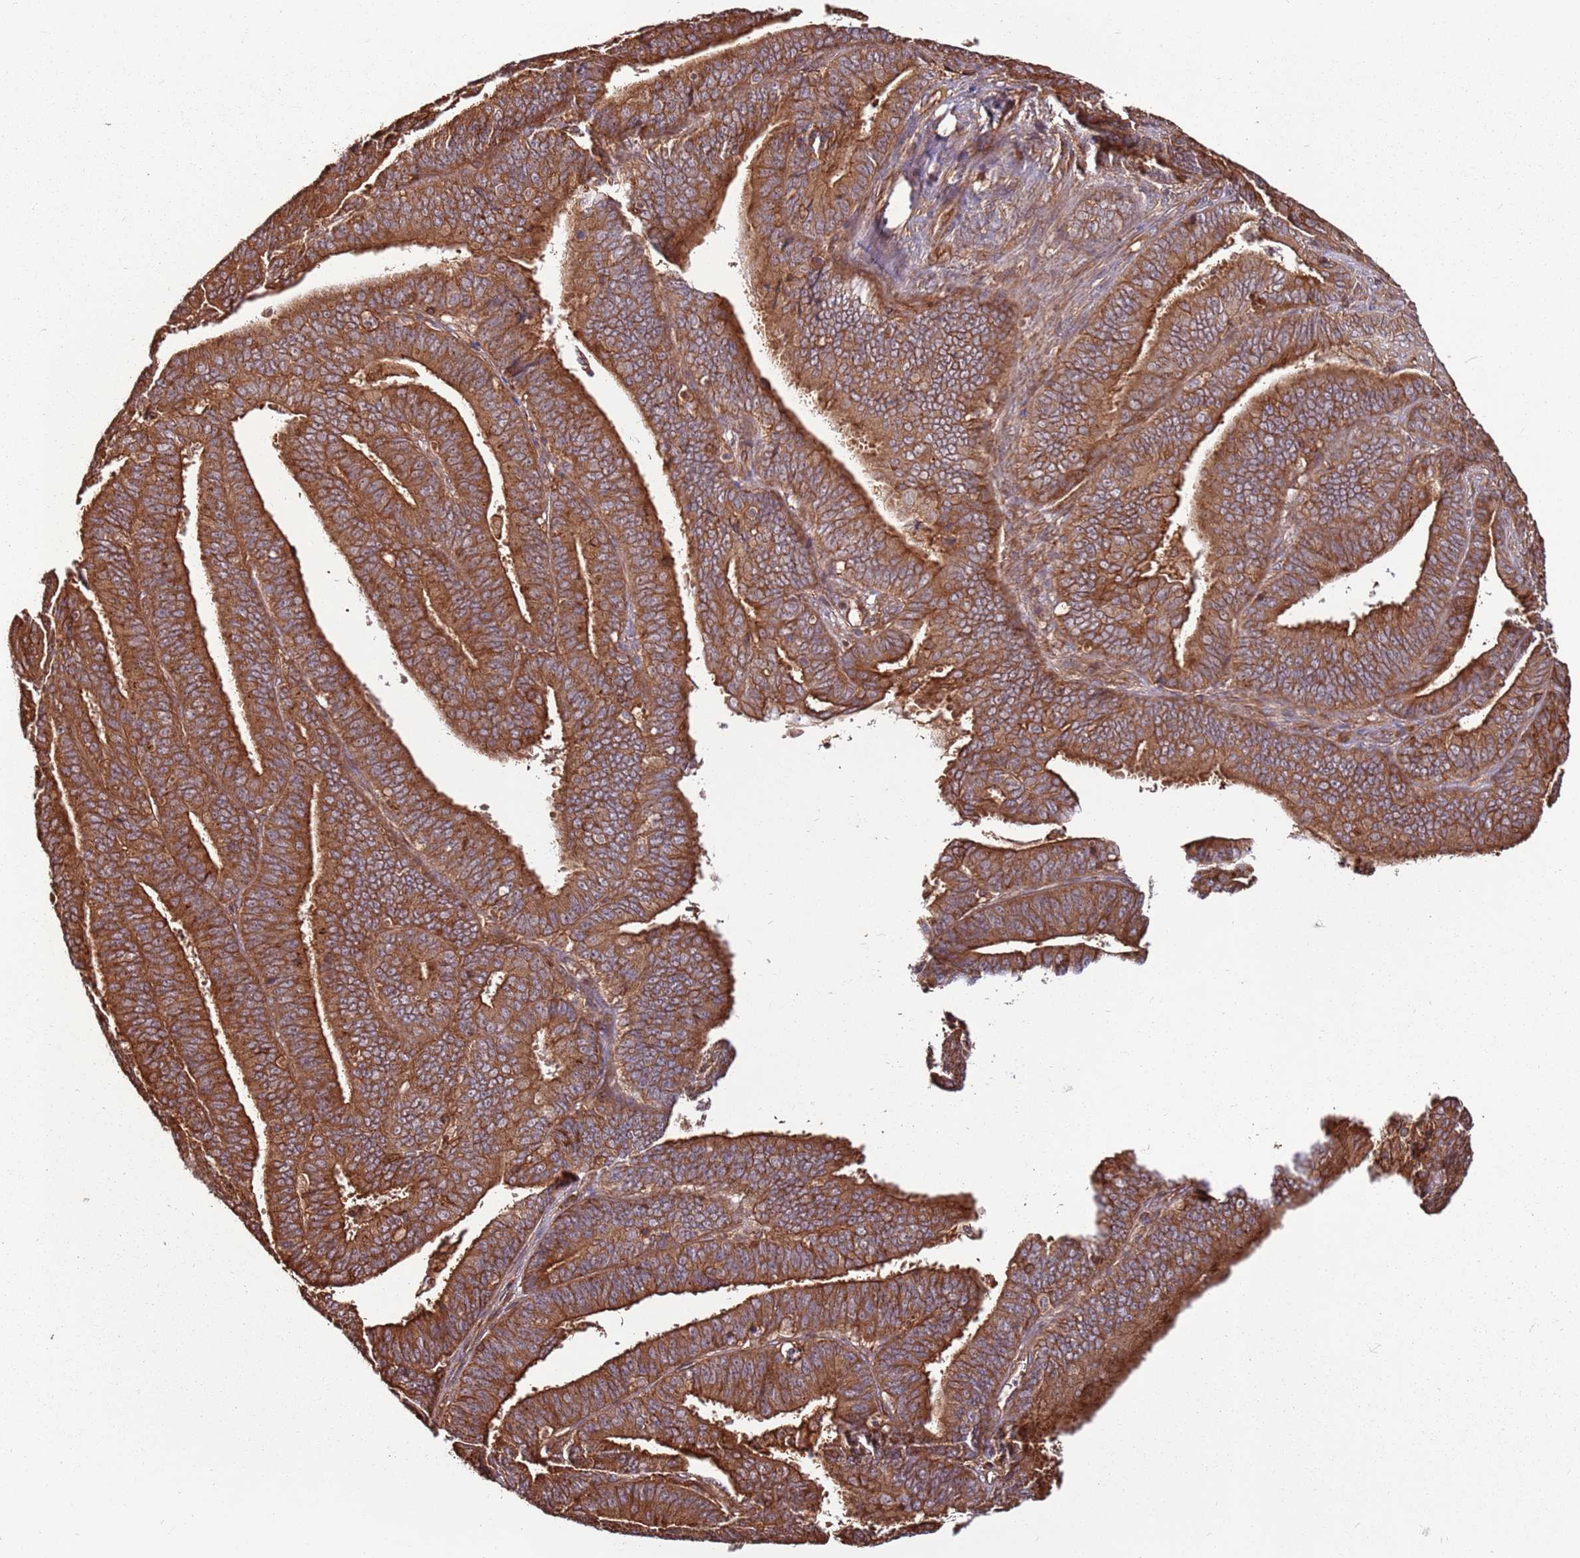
{"staining": {"intensity": "moderate", "quantity": ">75%", "location": "cytoplasmic/membranous"}, "tissue": "endometrial cancer", "cell_type": "Tumor cells", "image_type": "cancer", "snomed": [{"axis": "morphology", "description": "Adenocarcinoma, NOS"}, {"axis": "topography", "description": "Endometrium"}], "caption": "A medium amount of moderate cytoplasmic/membranous positivity is appreciated in approximately >75% of tumor cells in adenocarcinoma (endometrial) tissue.", "gene": "ACVR2A", "patient": {"sex": "female", "age": 73}}